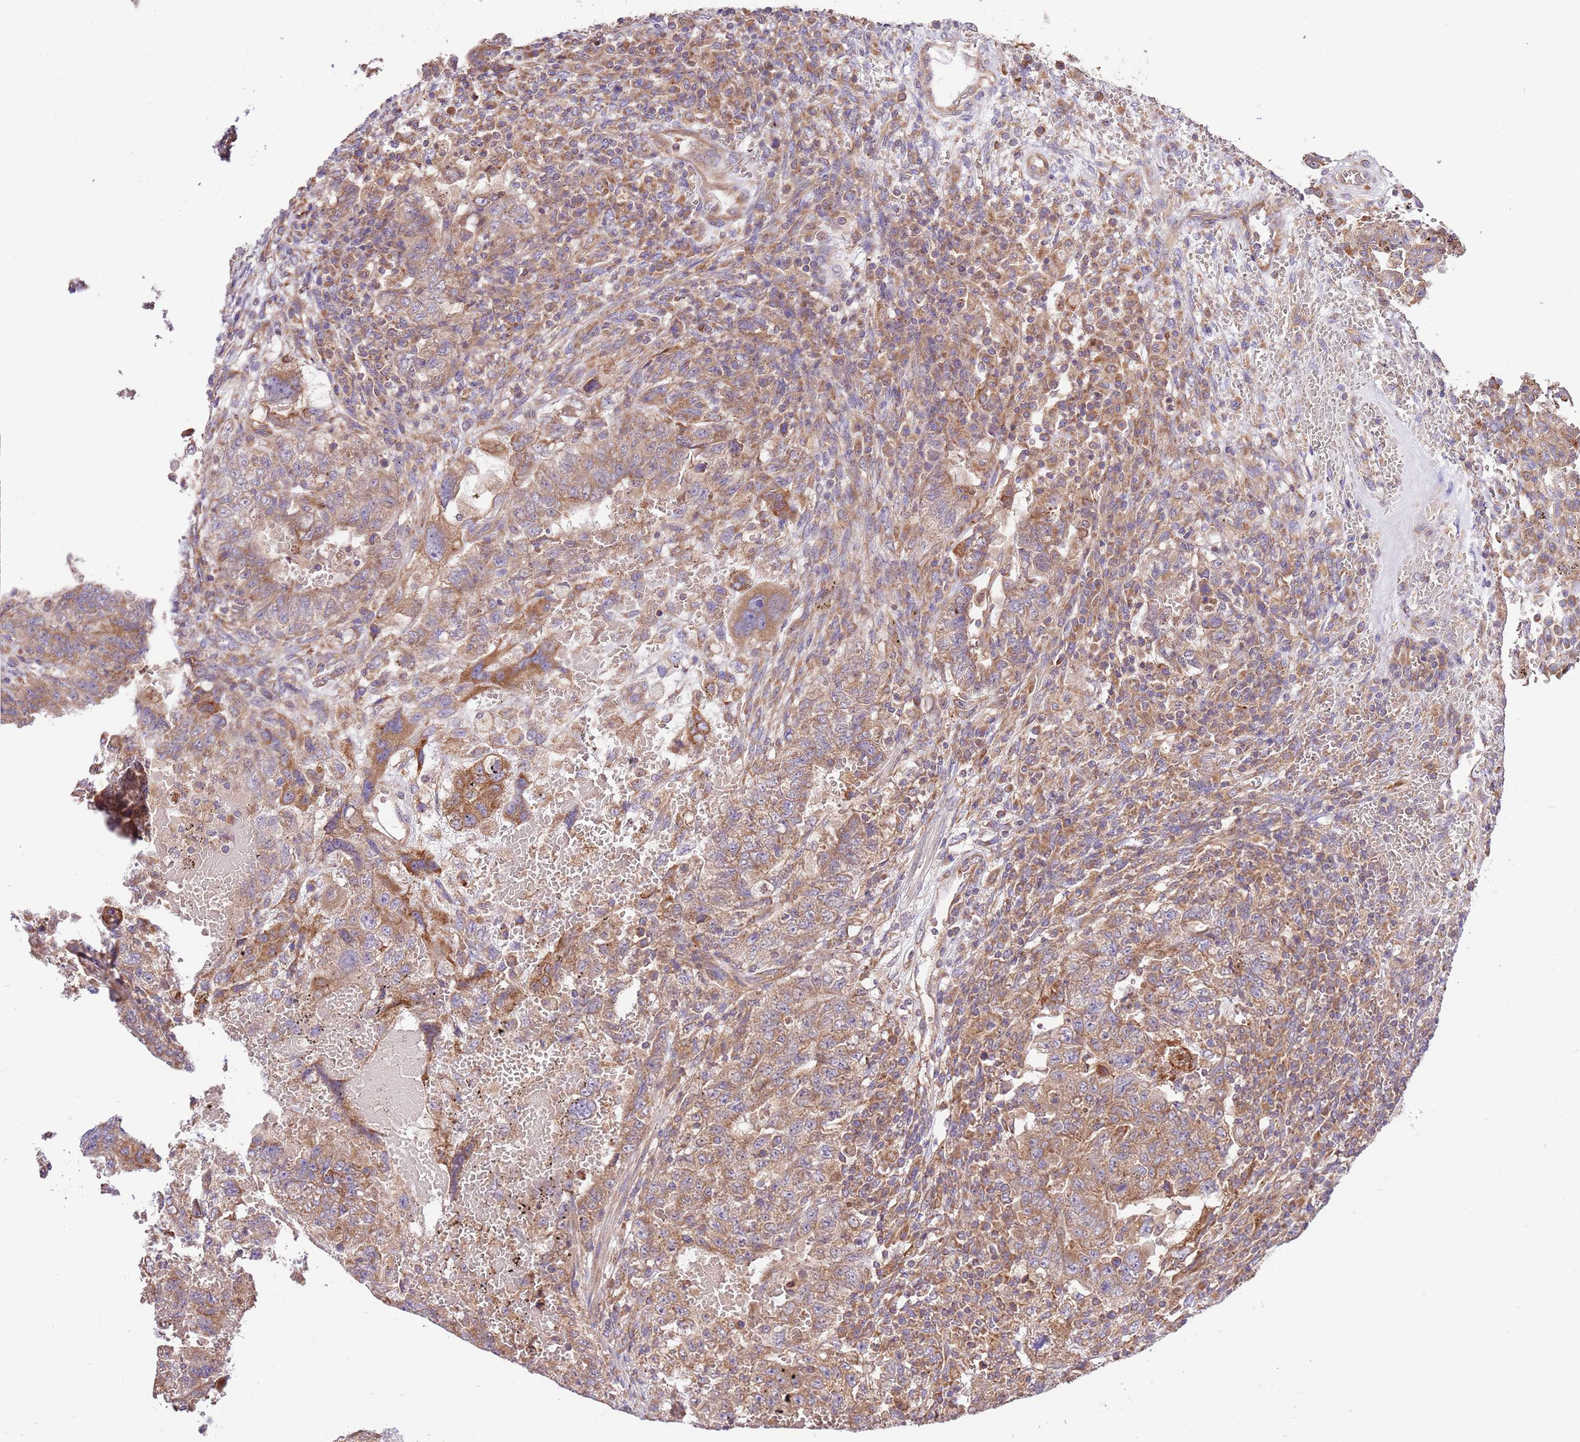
{"staining": {"intensity": "moderate", "quantity": ">75%", "location": "cytoplasmic/membranous"}, "tissue": "testis cancer", "cell_type": "Tumor cells", "image_type": "cancer", "snomed": [{"axis": "morphology", "description": "Carcinoma, Embryonal, NOS"}, {"axis": "topography", "description": "Testis"}], "caption": "This micrograph demonstrates immunohistochemistry staining of embryonal carcinoma (testis), with medium moderate cytoplasmic/membranous staining in about >75% of tumor cells.", "gene": "SLC44A5", "patient": {"sex": "male", "age": 26}}